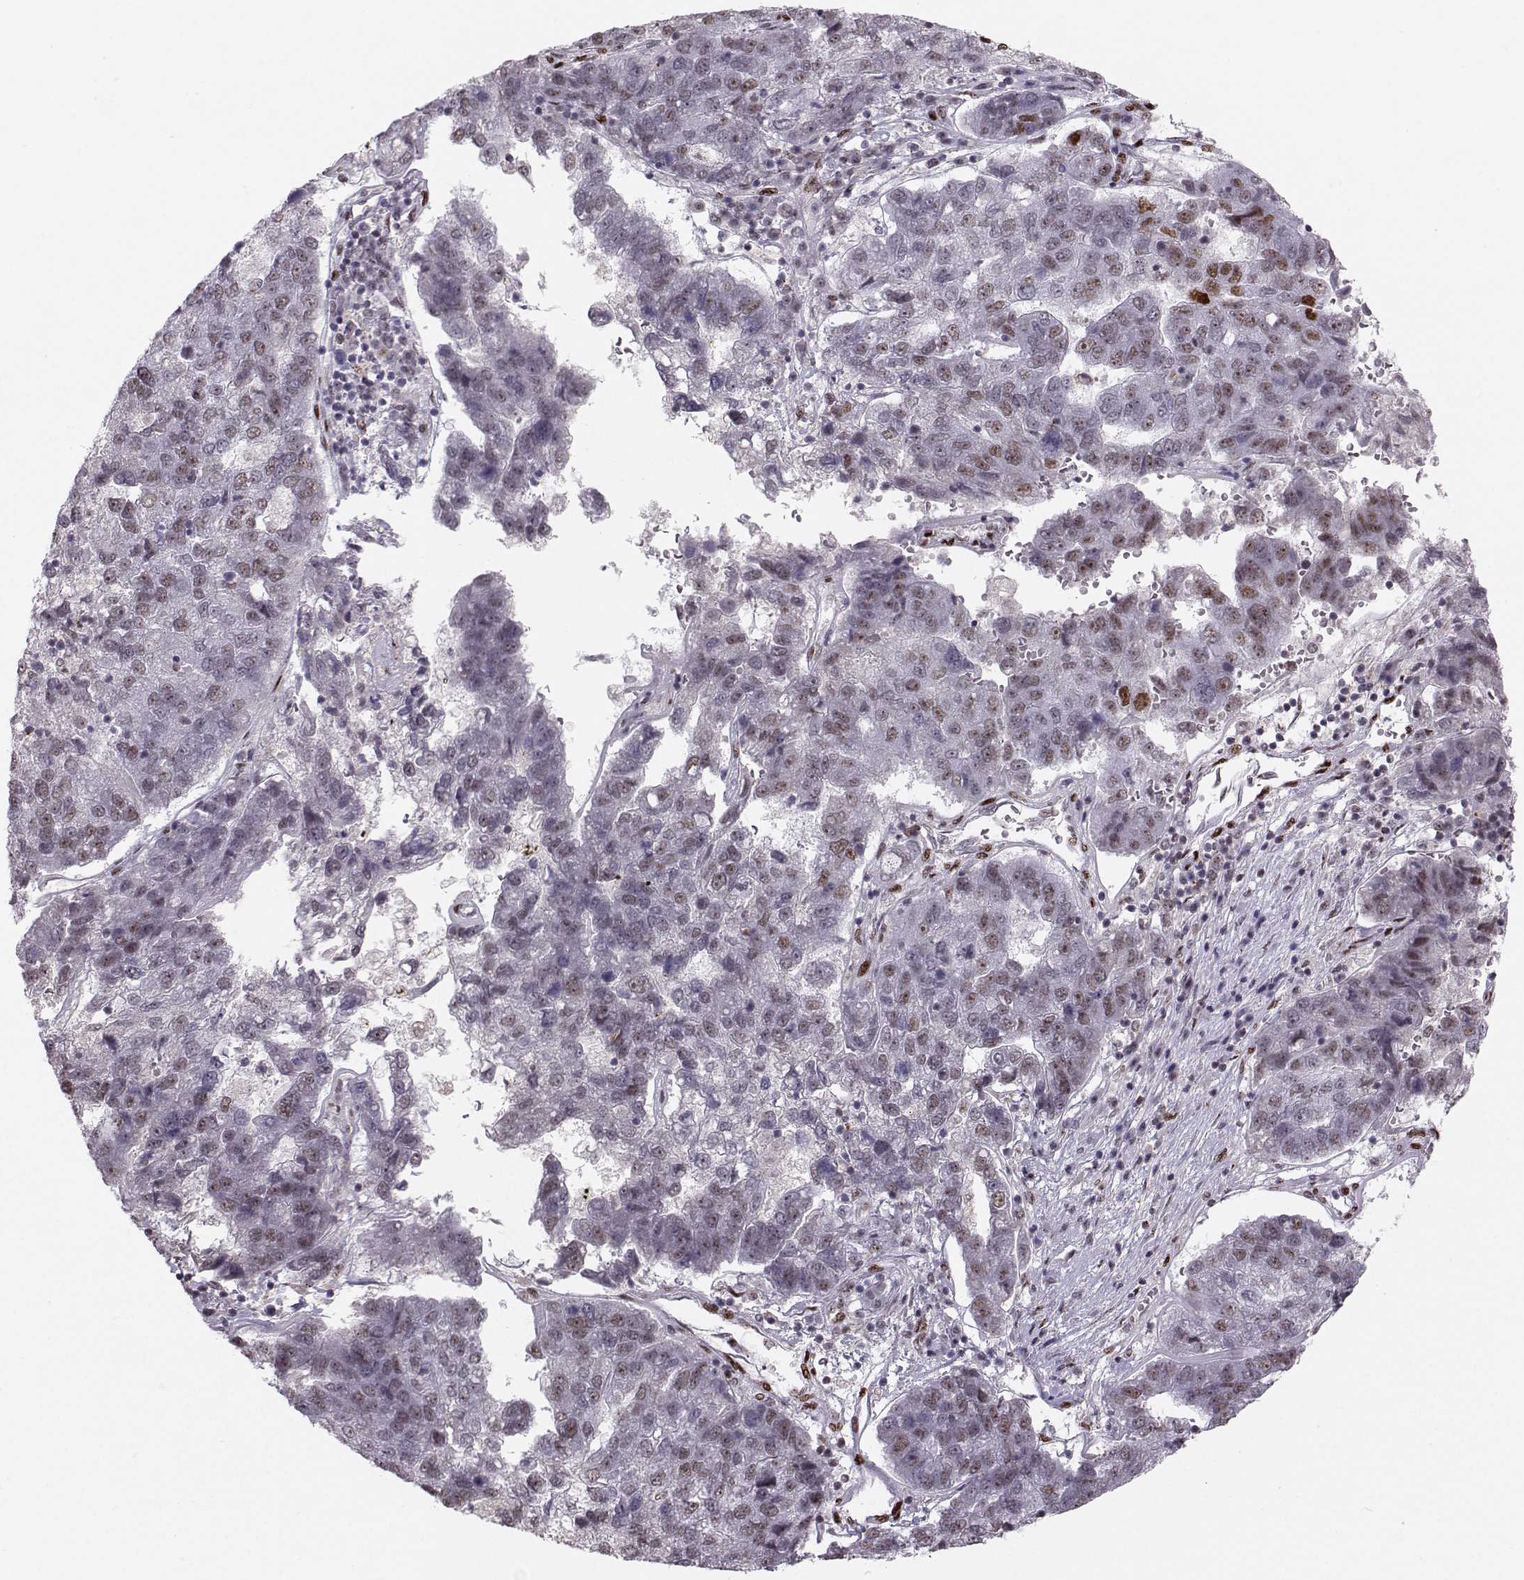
{"staining": {"intensity": "strong", "quantity": "<25%", "location": "nuclear"}, "tissue": "pancreatic cancer", "cell_type": "Tumor cells", "image_type": "cancer", "snomed": [{"axis": "morphology", "description": "Adenocarcinoma, NOS"}, {"axis": "topography", "description": "Pancreas"}], "caption": "This is an image of IHC staining of pancreatic cancer, which shows strong expression in the nuclear of tumor cells.", "gene": "SNAPC2", "patient": {"sex": "female", "age": 61}}